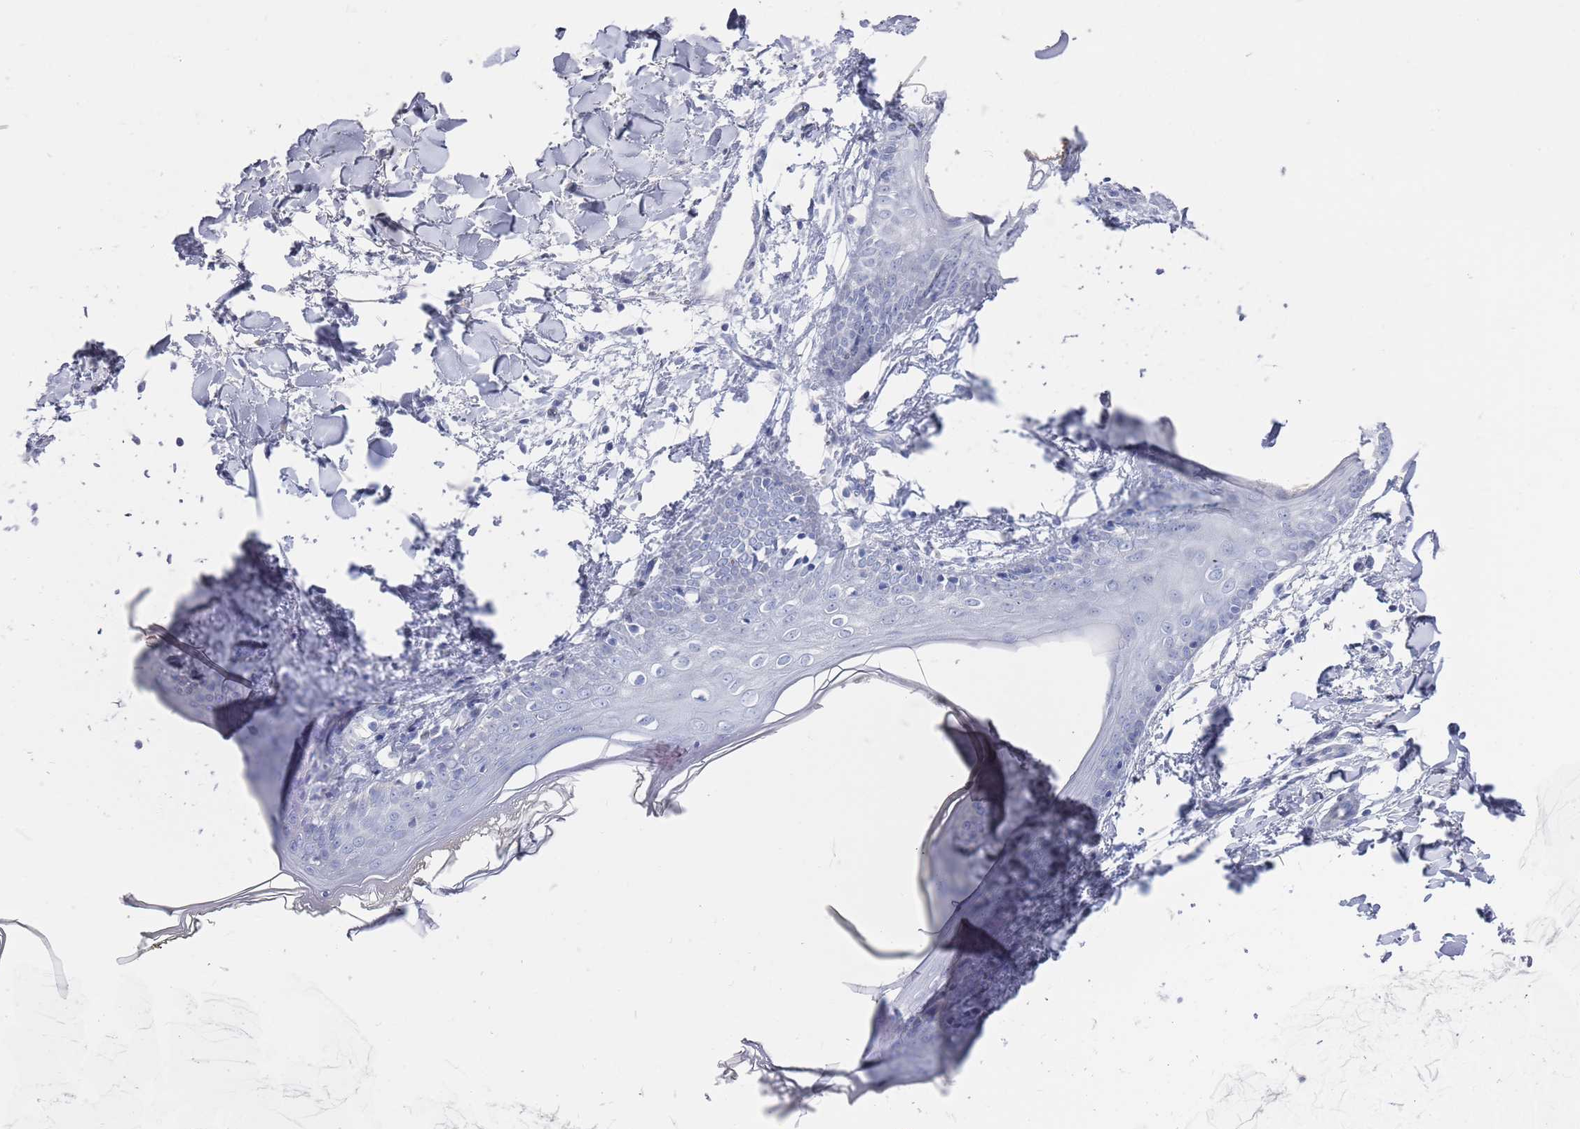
{"staining": {"intensity": "negative", "quantity": "none", "location": "none"}, "tissue": "skin", "cell_type": "Fibroblasts", "image_type": "normal", "snomed": [{"axis": "morphology", "description": "Normal tissue, NOS"}, {"axis": "topography", "description": "Skin"}], "caption": "IHC image of benign skin: human skin stained with DAB (3,3'-diaminobenzidine) exhibits no significant protein staining in fibroblasts.", "gene": "MAT1A", "patient": {"sex": "female", "age": 34}}